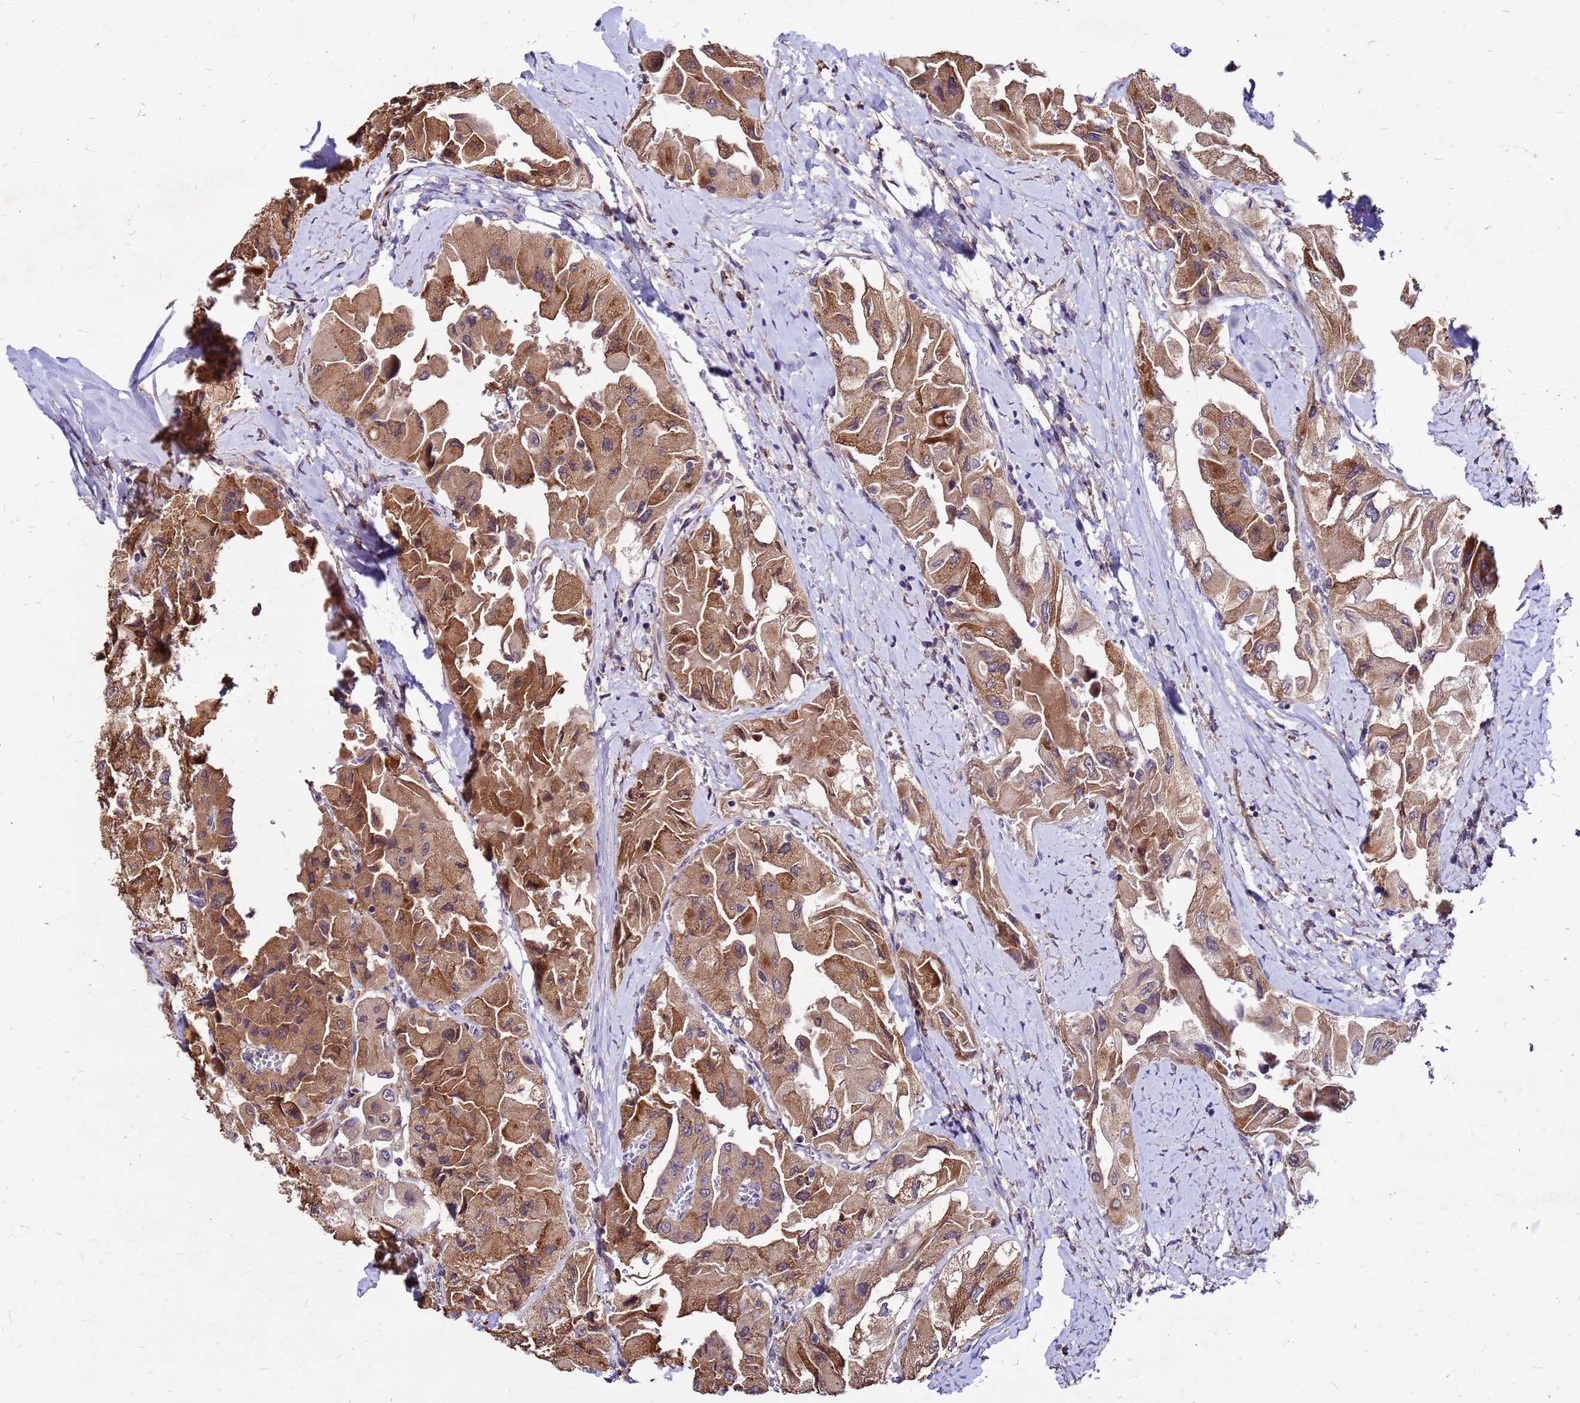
{"staining": {"intensity": "moderate", "quantity": ">75%", "location": "cytoplasmic/membranous"}, "tissue": "thyroid cancer", "cell_type": "Tumor cells", "image_type": "cancer", "snomed": [{"axis": "morphology", "description": "Normal tissue, NOS"}, {"axis": "morphology", "description": "Papillary adenocarcinoma, NOS"}, {"axis": "topography", "description": "Thyroid gland"}], "caption": "Moderate cytoplasmic/membranous positivity is seen in about >75% of tumor cells in thyroid papillary adenocarcinoma. (DAB IHC with brightfield microscopy, high magnification).", "gene": "DUSP23", "patient": {"sex": "female", "age": 59}}